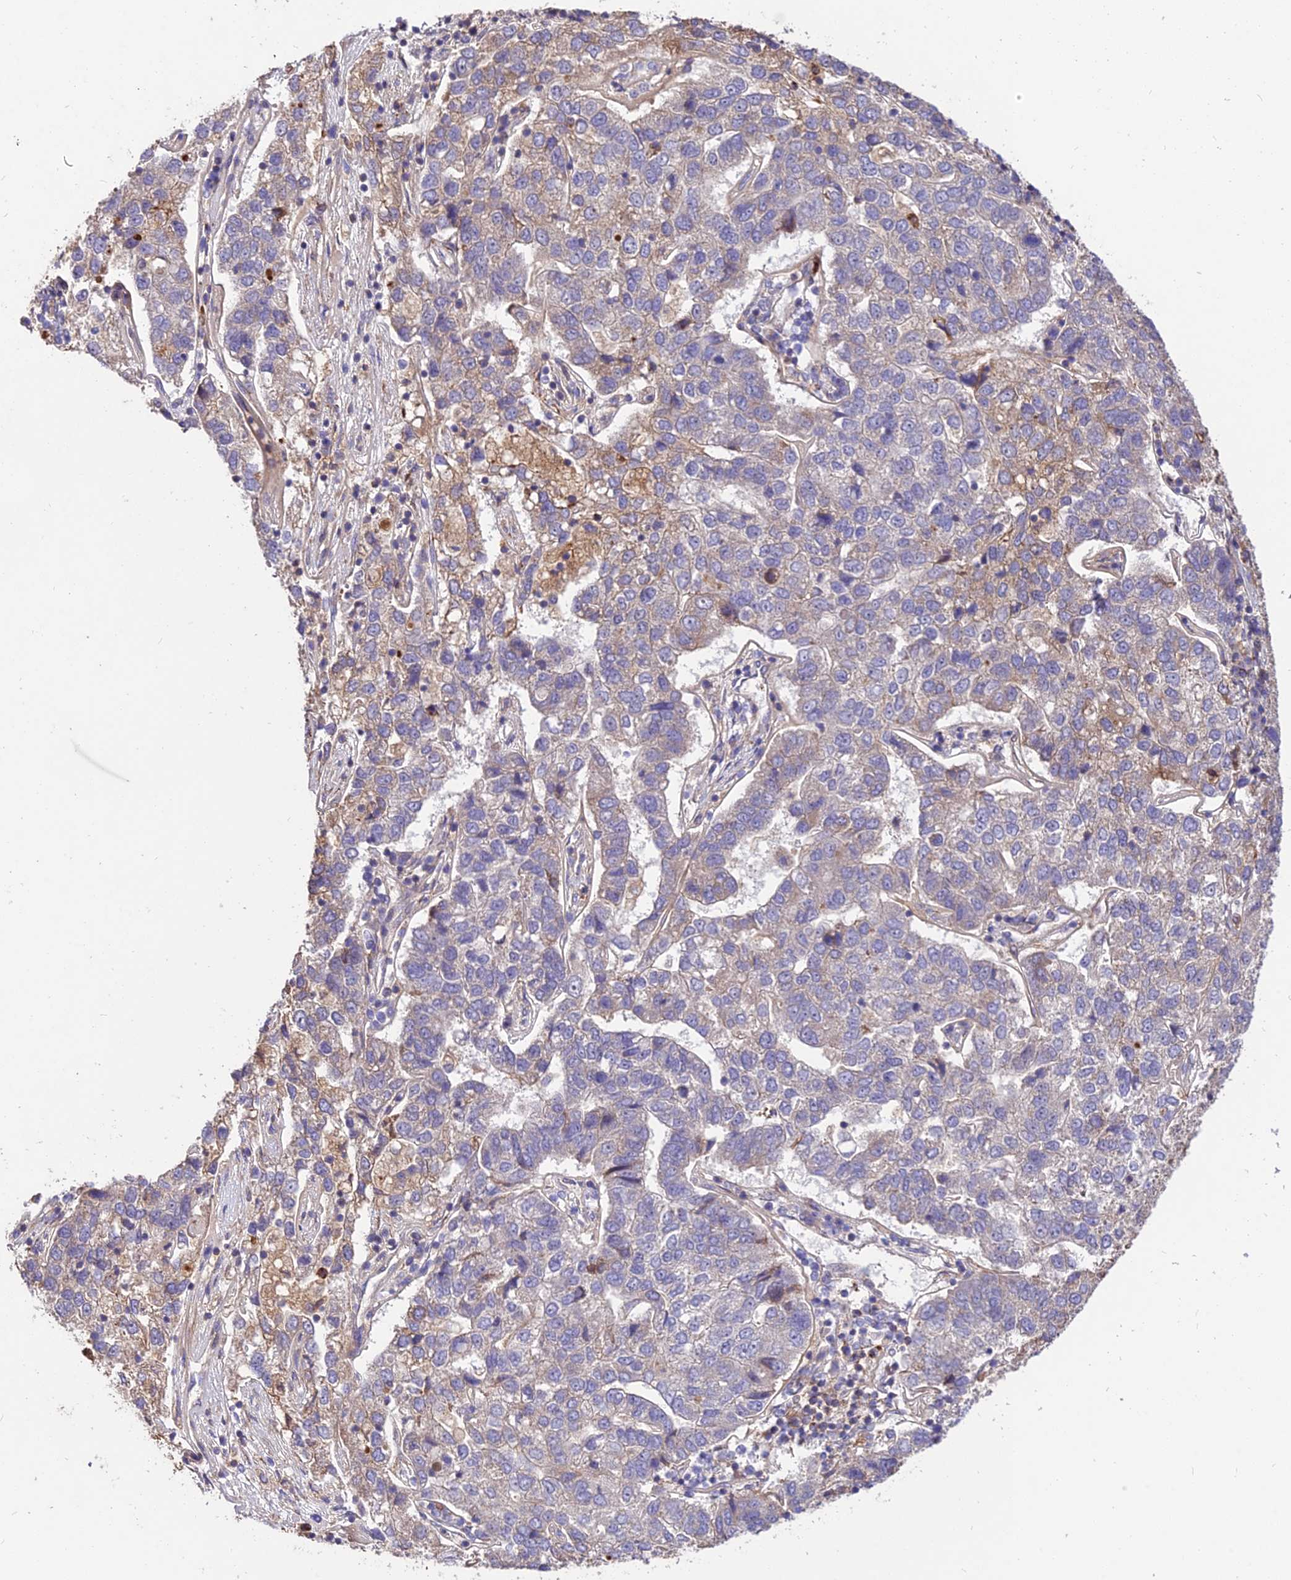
{"staining": {"intensity": "moderate", "quantity": "<25%", "location": "cytoplasmic/membranous"}, "tissue": "pancreatic cancer", "cell_type": "Tumor cells", "image_type": "cancer", "snomed": [{"axis": "morphology", "description": "Adenocarcinoma, NOS"}, {"axis": "topography", "description": "Pancreas"}], "caption": "Brown immunohistochemical staining in human pancreatic cancer (adenocarcinoma) shows moderate cytoplasmic/membranous staining in approximately <25% of tumor cells.", "gene": "ROCK1", "patient": {"sex": "female", "age": 61}}